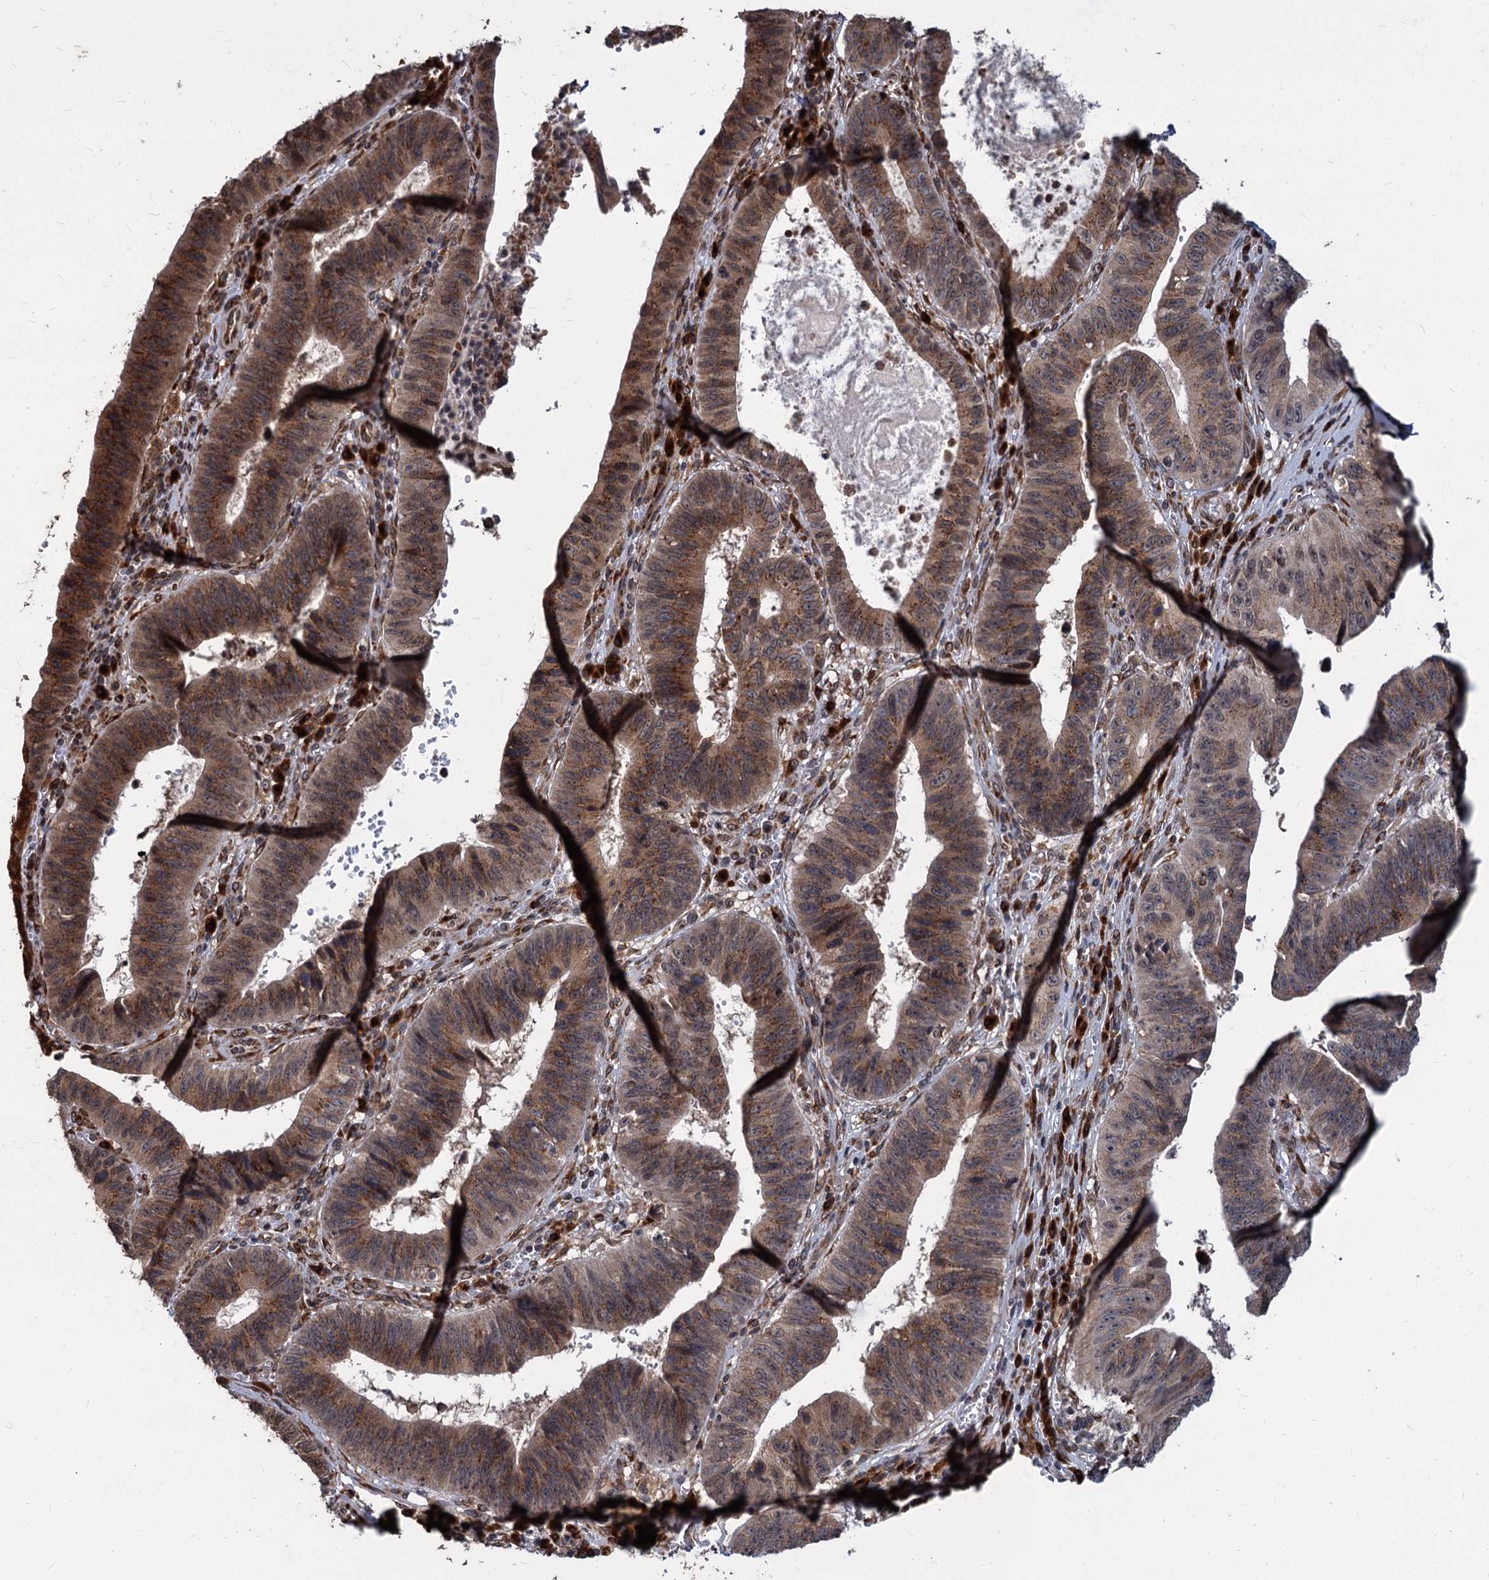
{"staining": {"intensity": "moderate", "quantity": ">75%", "location": "cytoplasmic/membranous"}, "tissue": "stomach cancer", "cell_type": "Tumor cells", "image_type": "cancer", "snomed": [{"axis": "morphology", "description": "Adenocarcinoma, NOS"}, {"axis": "topography", "description": "Stomach"}], "caption": "High-magnification brightfield microscopy of adenocarcinoma (stomach) stained with DAB (brown) and counterstained with hematoxylin (blue). tumor cells exhibit moderate cytoplasmic/membranous staining is appreciated in approximately>75% of cells. (IHC, brightfield microscopy, high magnification).", "gene": "SAAL1", "patient": {"sex": "male", "age": 59}}